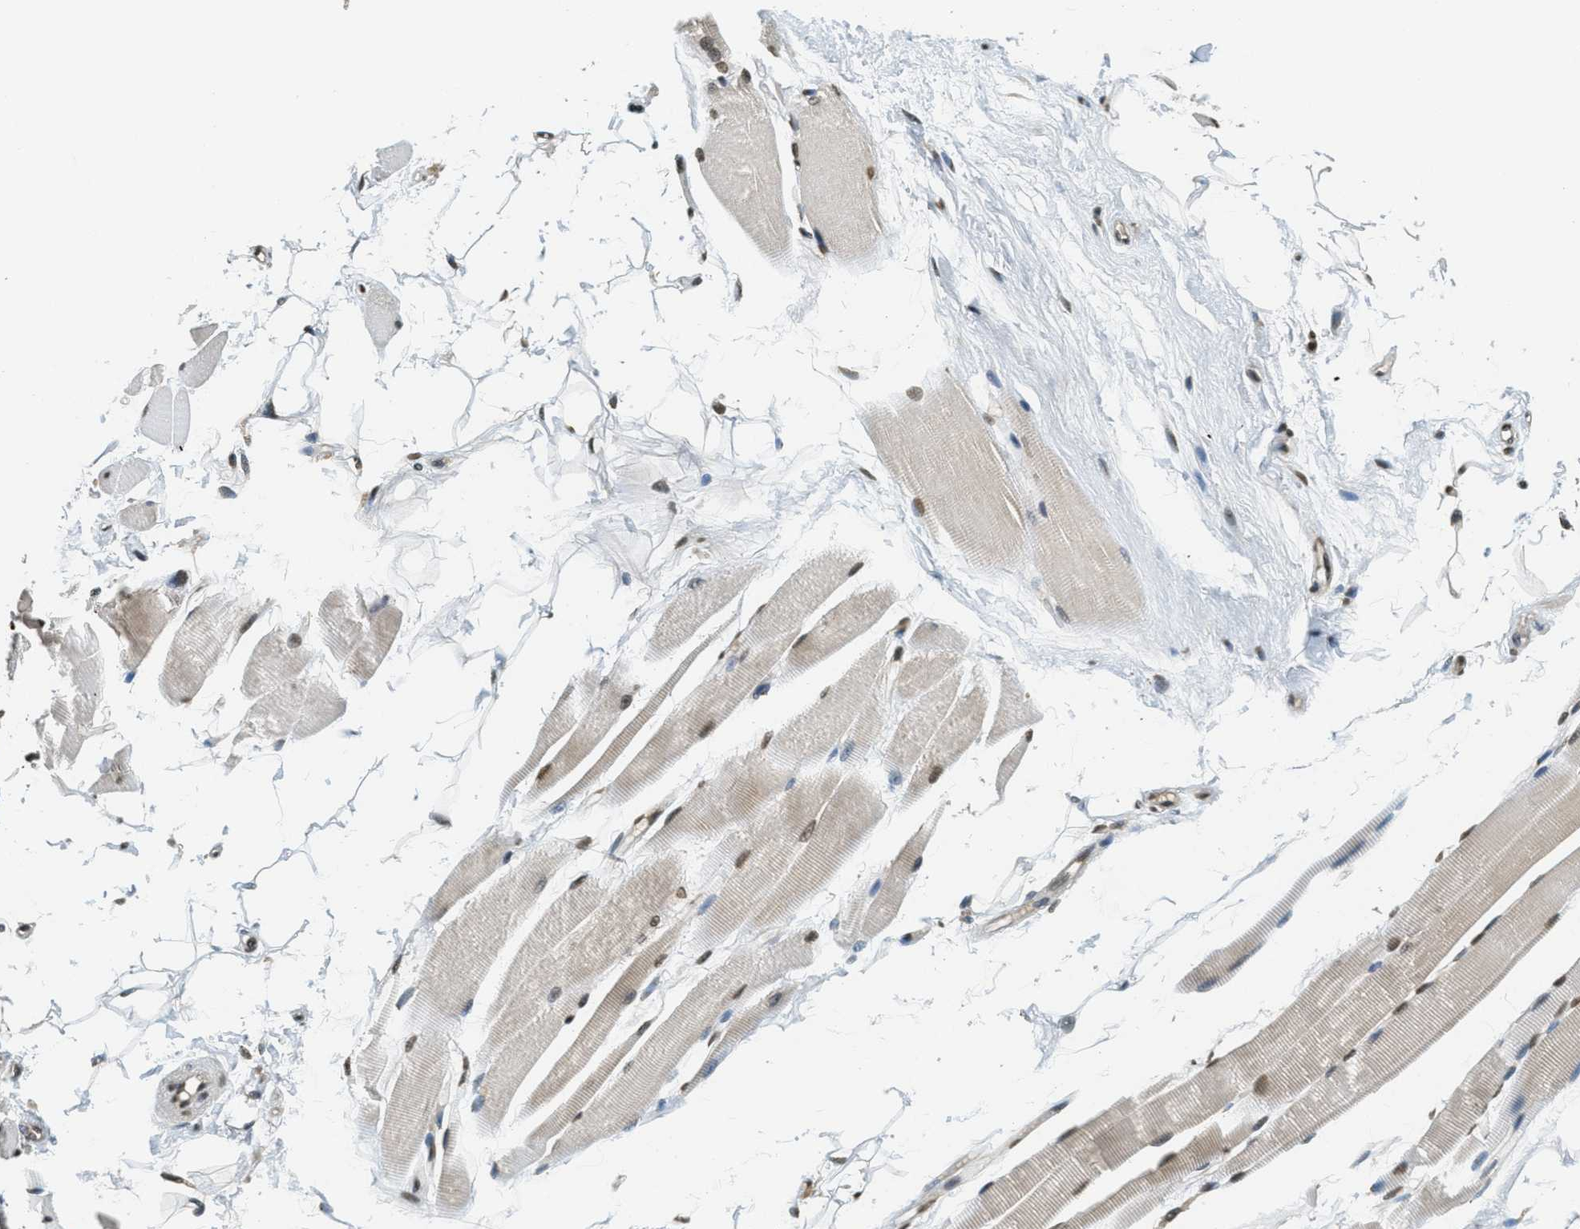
{"staining": {"intensity": "moderate", "quantity": ">75%", "location": "nuclear"}, "tissue": "skeletal muscle", "cell_type": "Myocytes", "image_type": "normal", "snomed": [{"axis": "morphology", "description": "Normal tissue, NOS"}, {"axis": "topography", "description": "Skeletal muscle"}, {"axis": "topography", "description": "Peripheral nerve tissue"}], "caption": "Protein expression analysis of normal skeletal muscle demonstrates moderate nuclear expression in about >75% of myocytes.", "gene": "LDB2", "patient": {"sex": "female", "age": 84}}